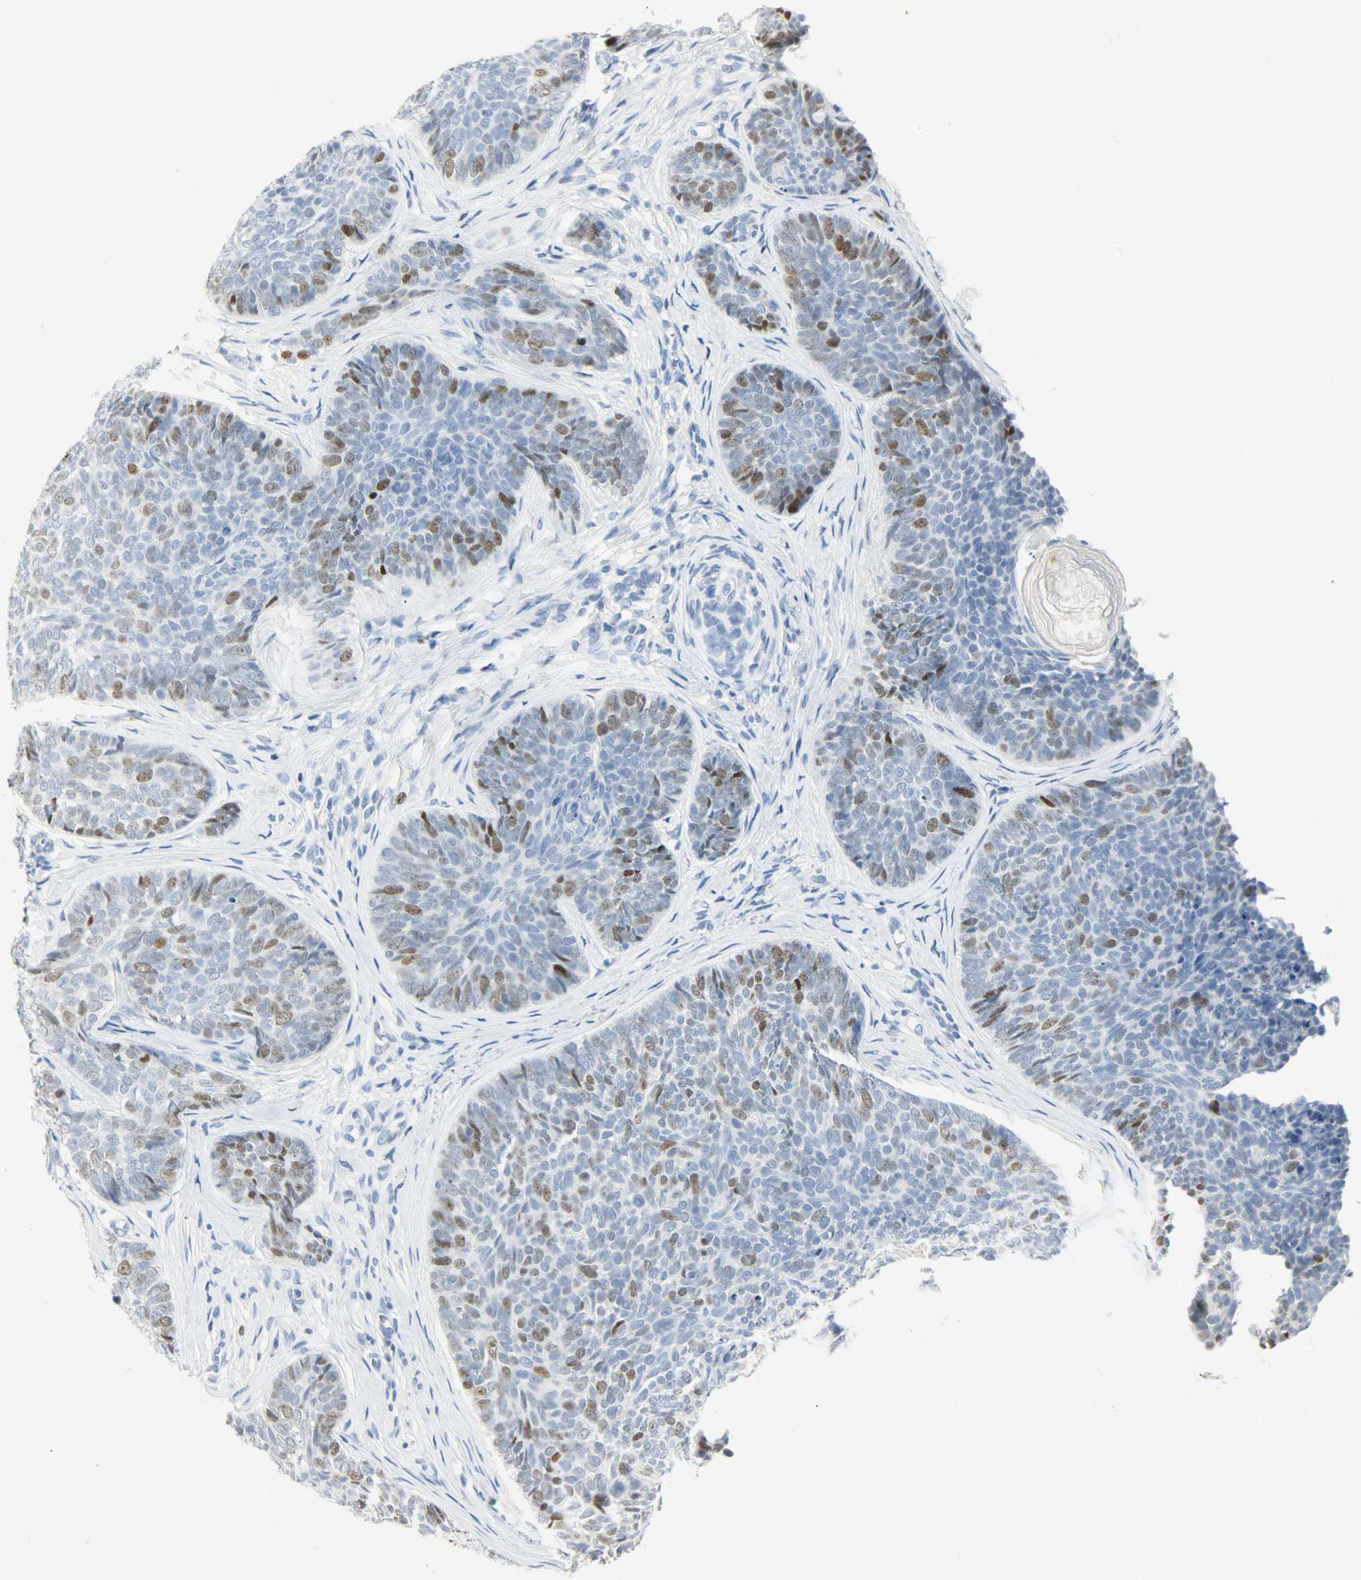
{"staining": {"intensity": "moderate", "quantity": "<25%", "location": "nuclear"}, "tissue": "skin cancer", "cell_type": "Tumor cells", "image_type": "cancer", "snomed": [{"axis": "morphology", "description": "Normal tissue, NOS"}, {"axis": "morphology", "description": "Basal cell carcinoma"}, {"axis": "topography", "description": "Skin"}], "caption": "Protein staining by IHC exhibits moderate nuclear positivity in approximately <25% of tumor cells in skin cancer.", "gene": "HELLS", "patient": {"sex": "female", "age": 69}}